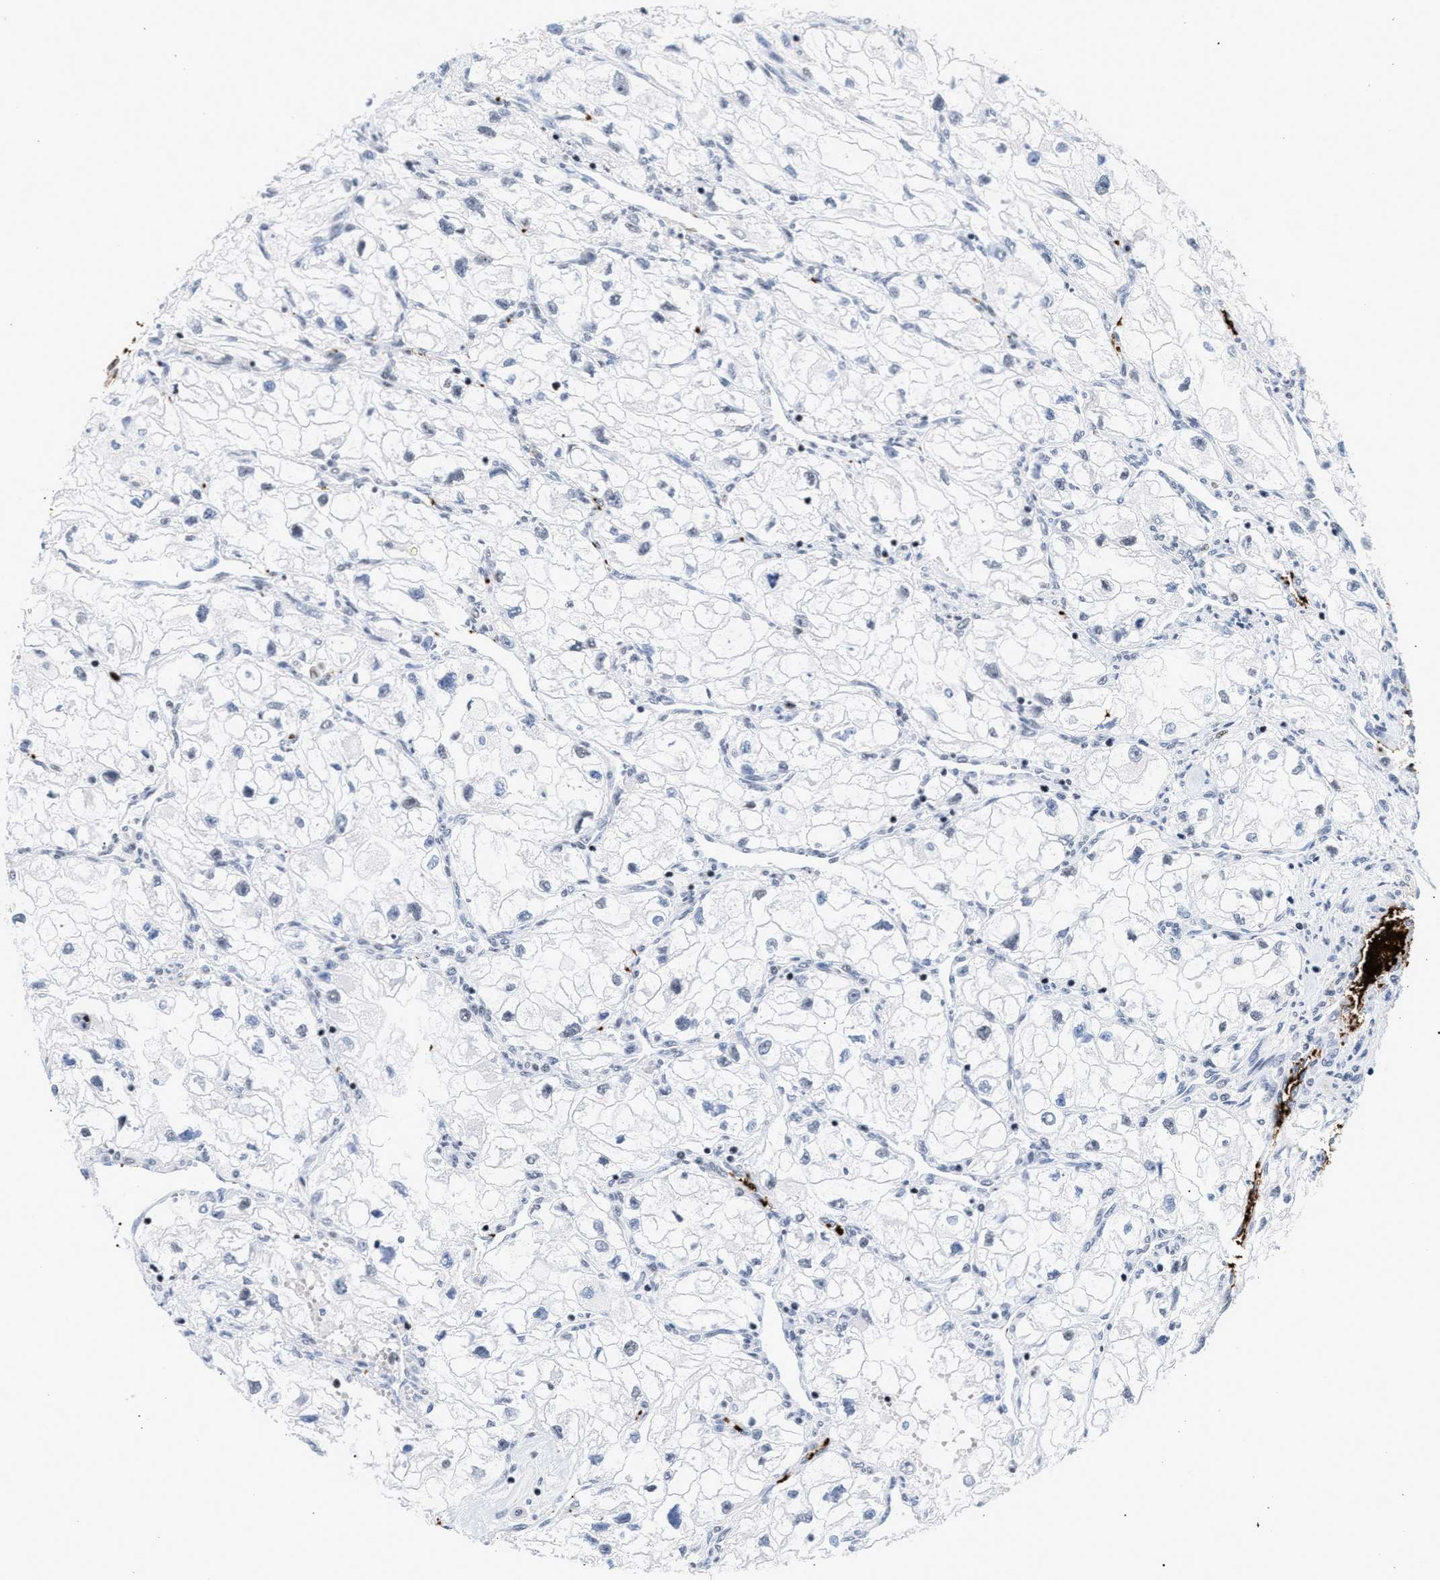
{"staining": {"intensity": "negative", "quantity": "none", "location": "none"}, "tissue": "renal cancer", "cell_type": "Tumor cells", "image_type": "cancer", "snomed": [{"axis": "morphology", "description": "Adenocarcinoma, NOS"}, {"axis": "topography", "description": "Kidney"}], "caption": "Immunohistochemistry (IHC) of renal cancer (adenocarcinoma) displays no expression in tumor cells.", "gene": "RAD21", "patient": {"sex": "female", "age": 70}}